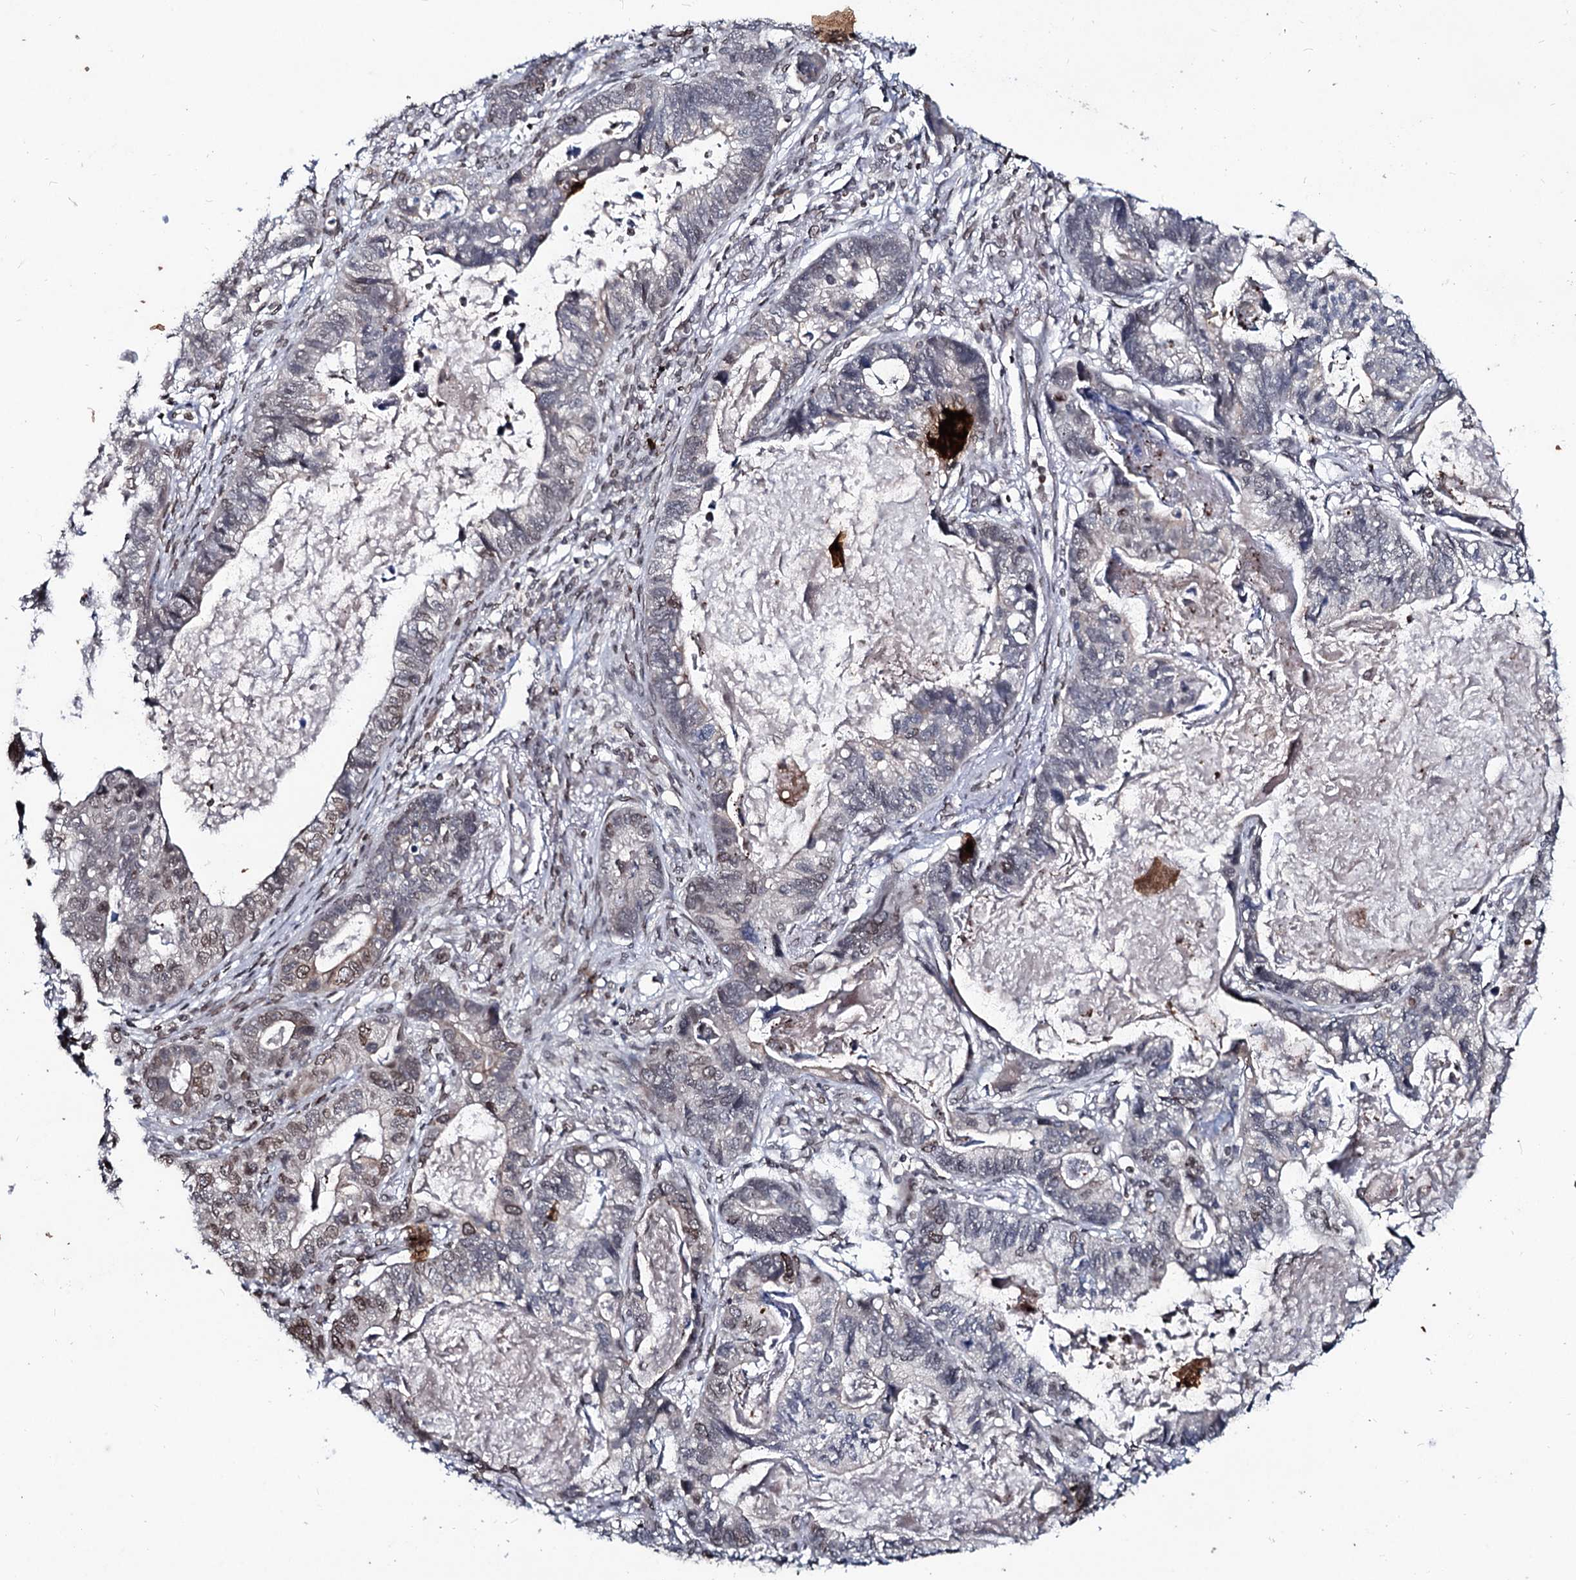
{"staining": {"intensity": "moderate", "quantity": "<25%", "location": "cytoplasmic/membranous,nuclear"}, "tissue": "lung cancer", "cell_type": "Tumor cells", "image_type": "cancer", "snomed": [{"axis": "morphology", "description": "Adenocarcinoma, NOS"}, {"axis": "topography", "description": "Lung"}], "caption": "High-power microscopy captured an IHC micrograph of lung adenocarcinoma, revealing moderate cytoplasmic/membranous and nuclear staining in about <25% of tumor cells. The protein is shown in brown color, while the nuclei are stained blue.", "gene": "RNF6", "patient": {"sex": "male", "age": 67}}